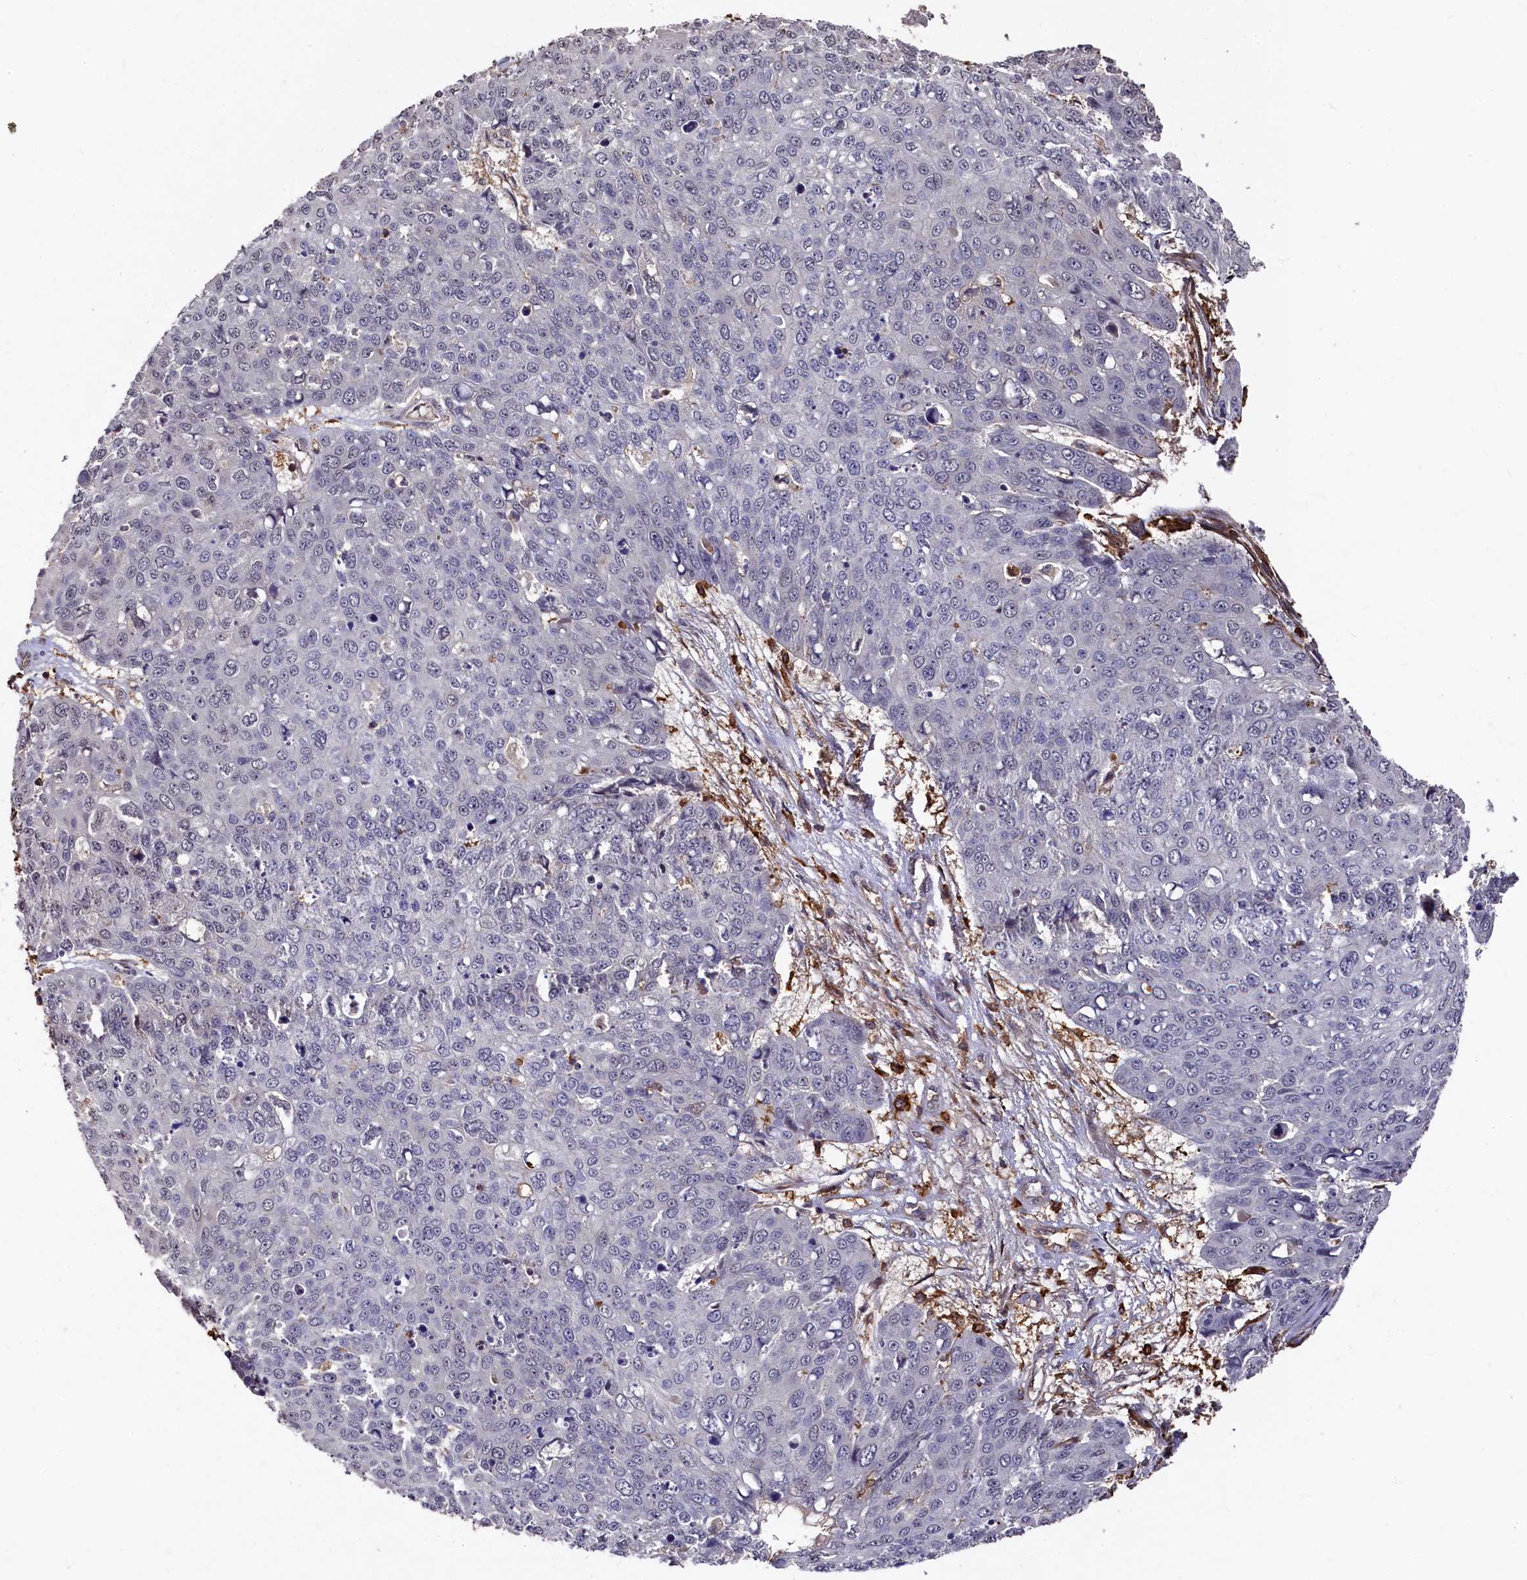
{"staining": {"intensity": "negative", "quantity": "none", "location": "none"}, "tissue": "skin cancer", "cell_type": "Tumor cells", "image_type": "cancer", "snomed": [{"axis": "morphology", "description": "Squamous cell carcinoma, NOS"}, {"axis": "topography", "description": "Skin"}], "caption": "Image shows no protein positivity in tumor cells of squamous cell carcinoma (skin) tissue. (DAB (3,3'-diaminobenzidine) immunohistochemistry (IHC) with hematoxylin counter stain).", "gene": "PLEKHO2", "patient": {"sex": "male", "age": 71}}